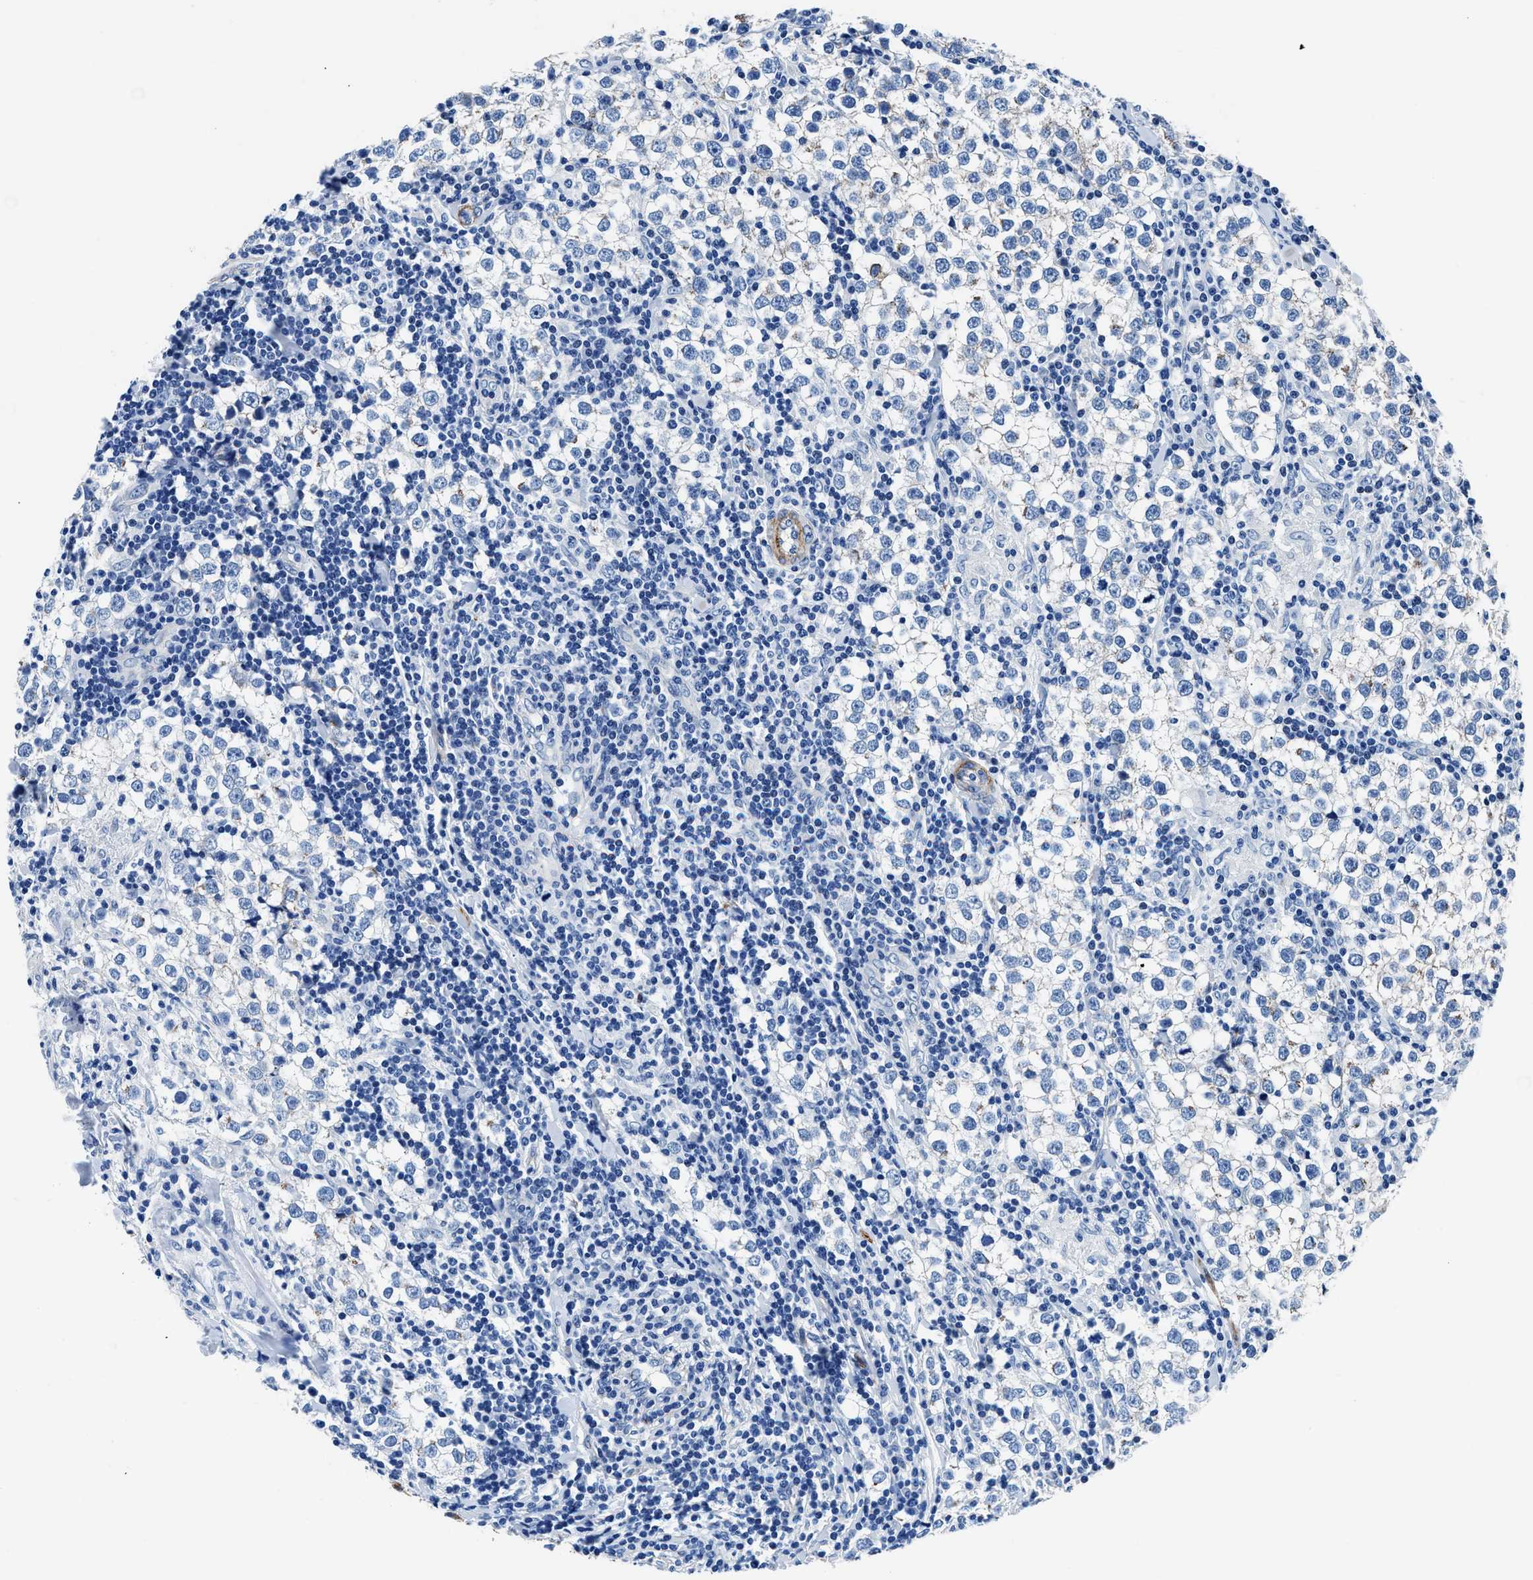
{"staining": {"intensity": "negative", "quantity": "none", "location": "none"}, "tissue": "testis cancer", "cell_type": "Tumor cells", "image_type": "cancer", "snomed": [{"axis": "morphology", "description": "Seminoma, NOS"}, {"axis": "morphology", "description": "Carcinoma, Embryonal, NOS"}, {"axis": "topography", "description": "Testis"}], "caption": "DAB (3,3'-diaminobenzidine) immunohistochemical staining of testis seminoma shows no significant expression in tumor cells.", "gene": "DAG1", "patient": {"sex": "male", "age": 36}}